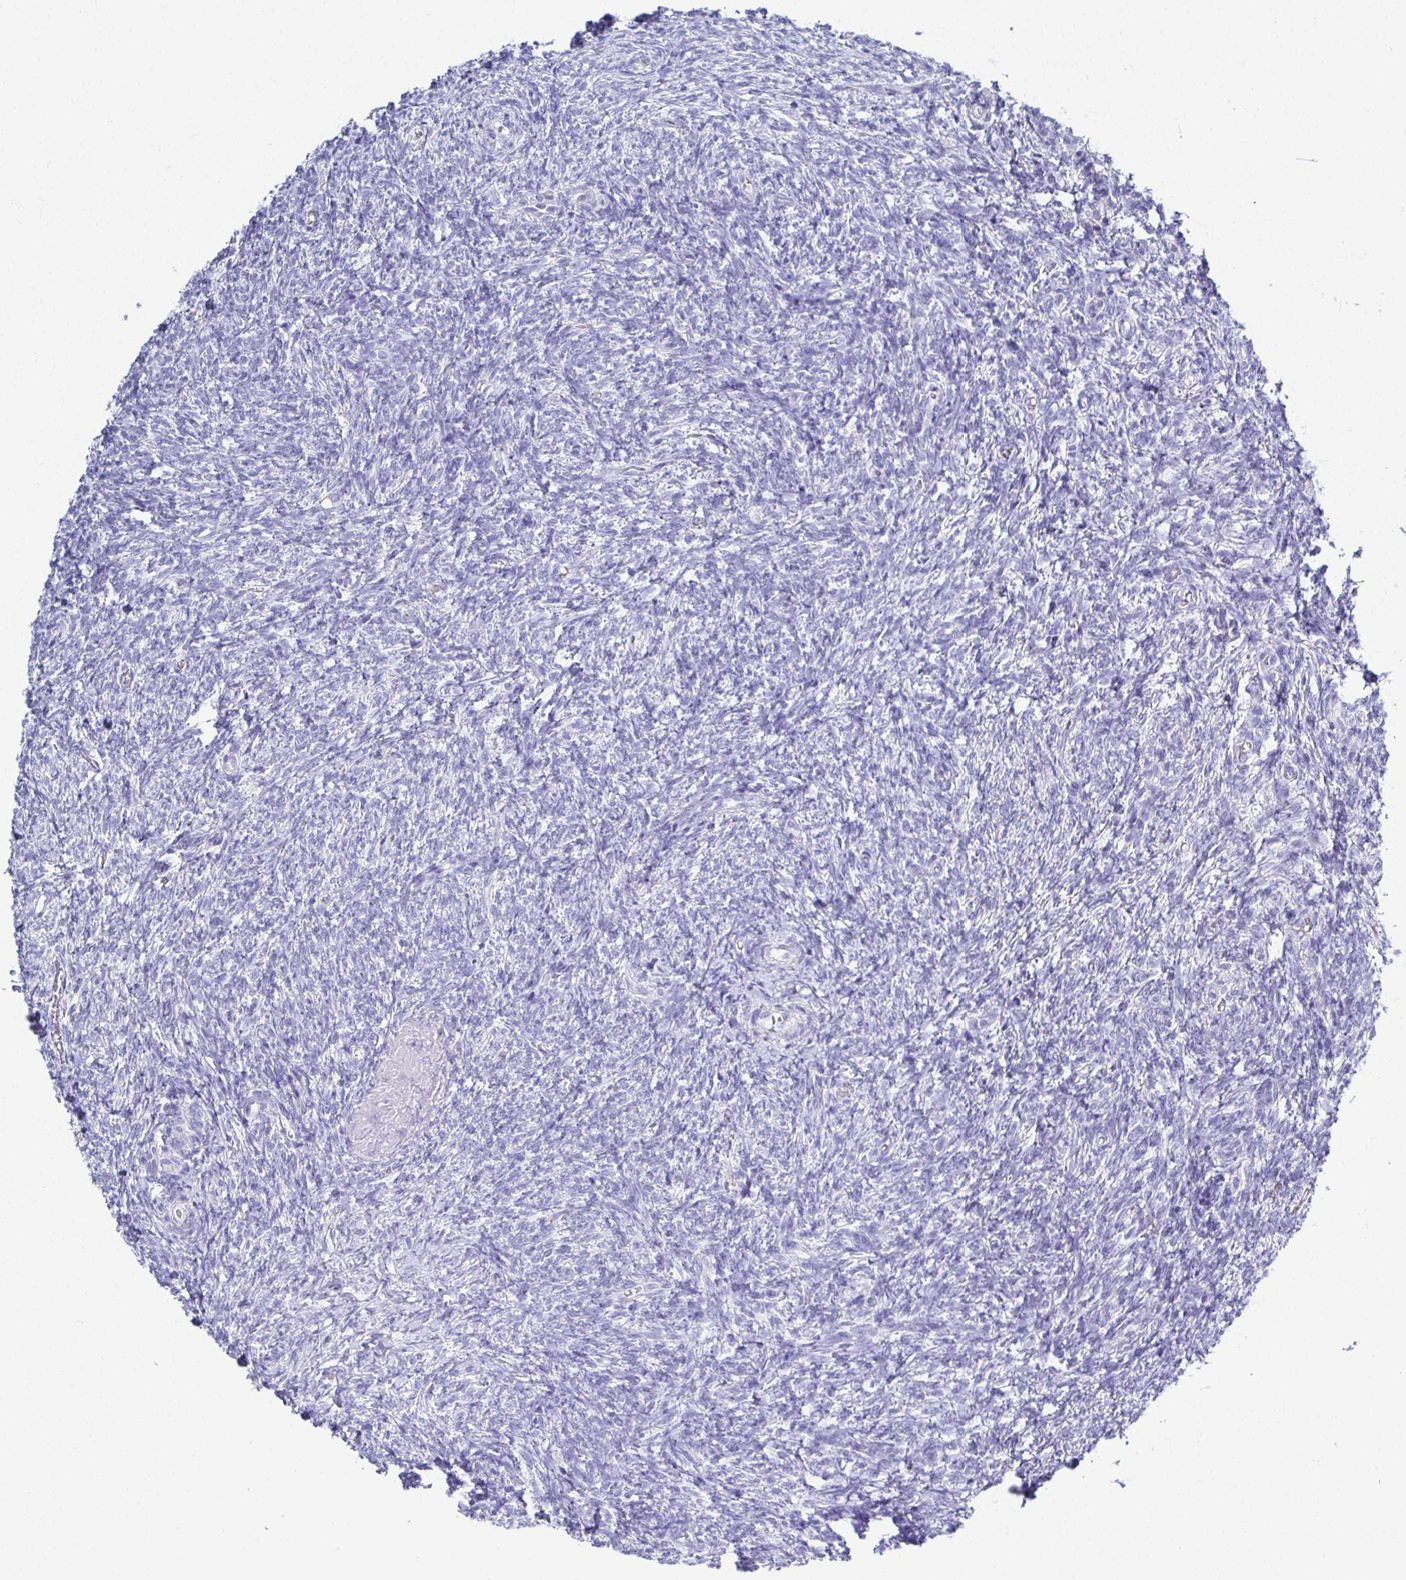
{"staining": {"intensity": "negative", "quantity": "none", "location": "none"}, "tissue": "ovary", "cell_type": "Ovarian stroma cells", "image_type": "normal", "snomed": [{"axis": "morphology", "description": "Normal tissue, NOS"}, {"axis": "topography", "description": "Ovary"}], "caption": "Protein analysis of benign ovary shows no significant positivity in ovarian stroma cells.", "gene": "TMEM241", "patient": {"sex": "female", "age": 39}}